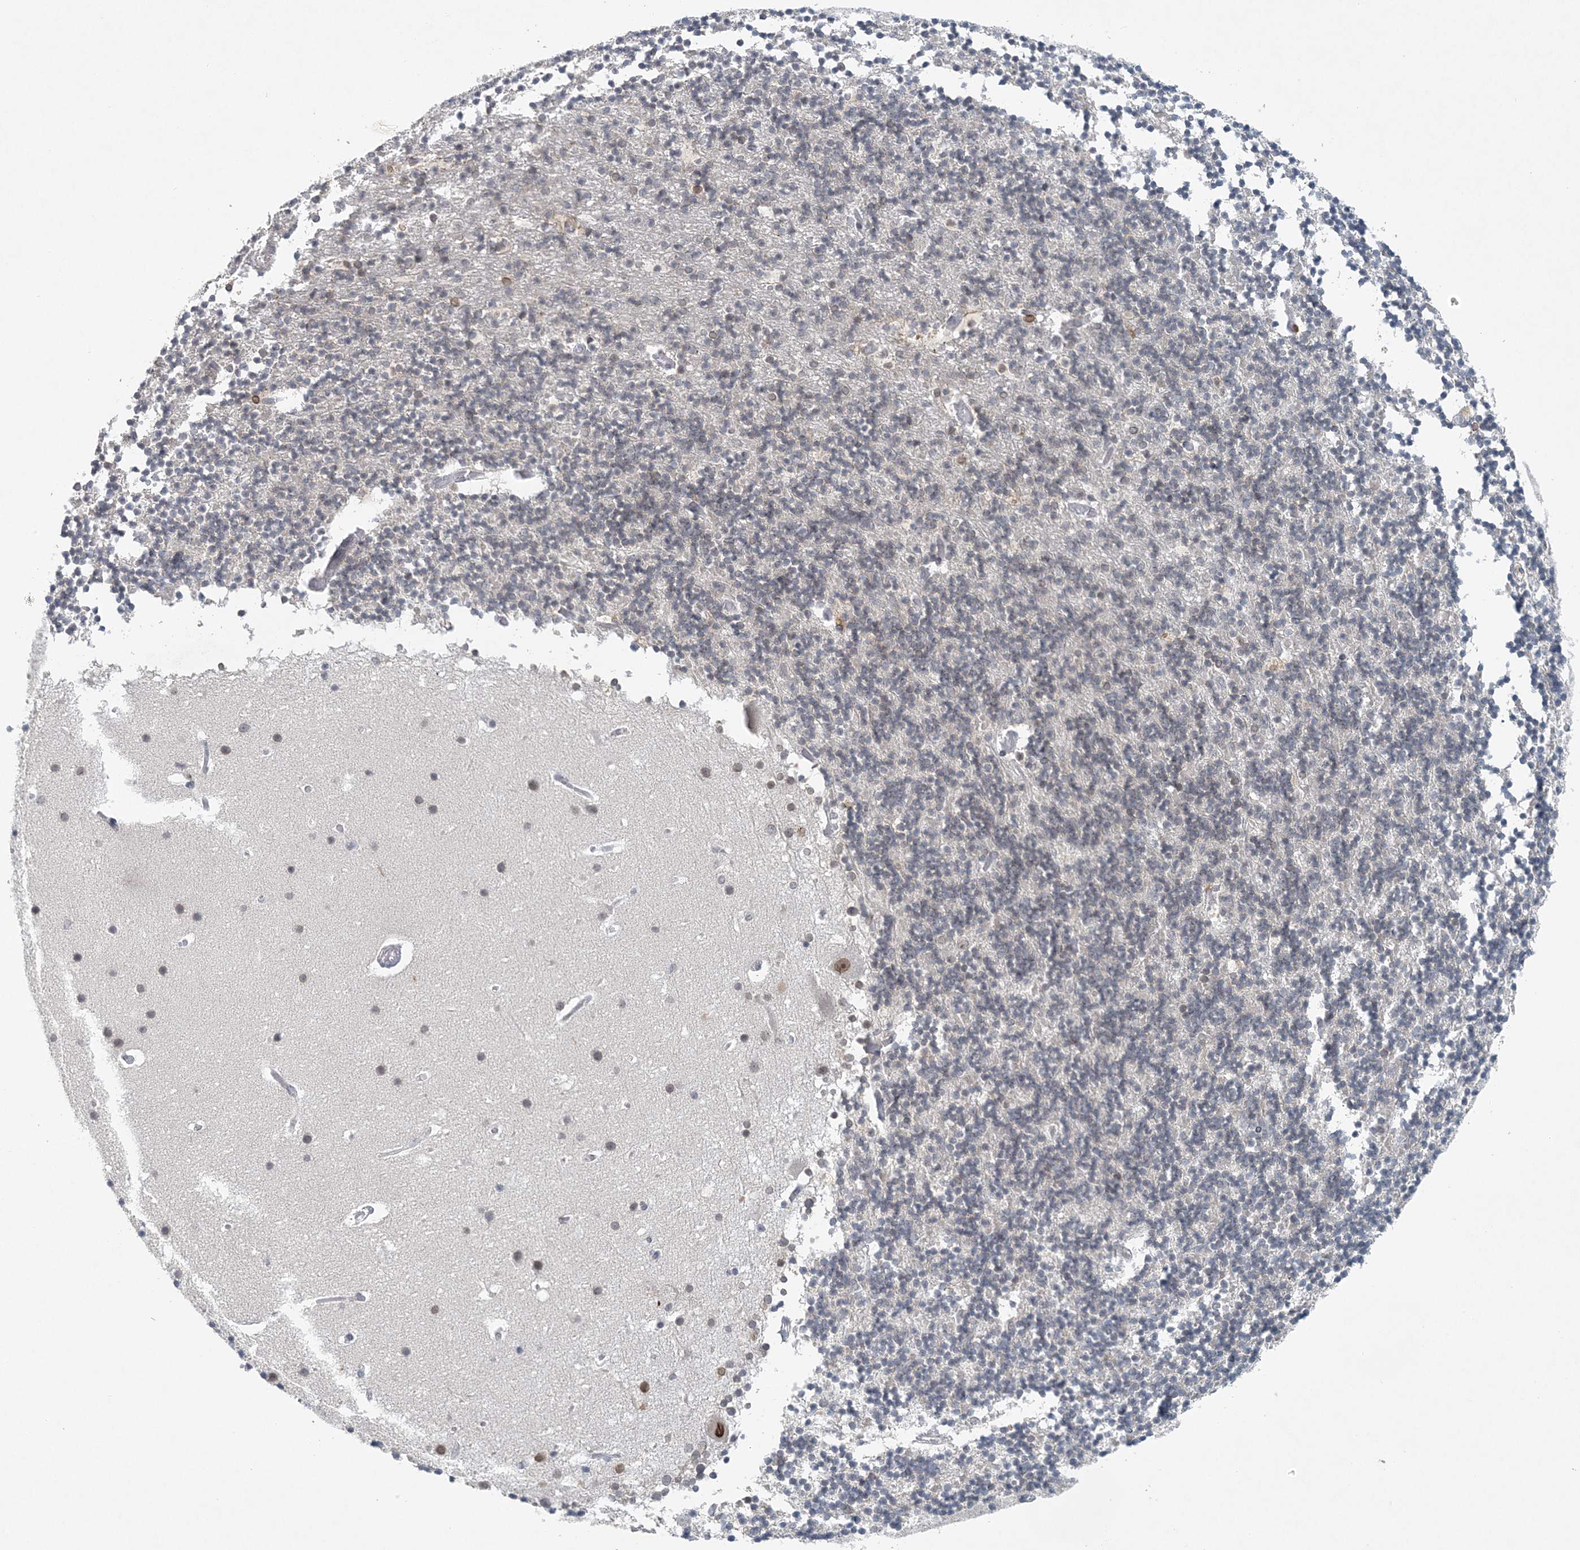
{"staining": {"intensity": "weak", "quantity": "<25%", "location": "cytoplasmic/membranous,nuclear"}, "tissue": "cerebellum", "cell_type": "Cells in granular layer", "image_type": "normal", "snomed": [{"axis": "morphology", "description": "Normal tissue, NOS"}, {"axis": "topography", "description": "Cerebellum"}], "caption": "This is an IHC image of unremarkable cerebellum. There is no positivity in cells in granular layer.", "gene": "NUP54", "patient": {"sex": "male", "age": 57}}